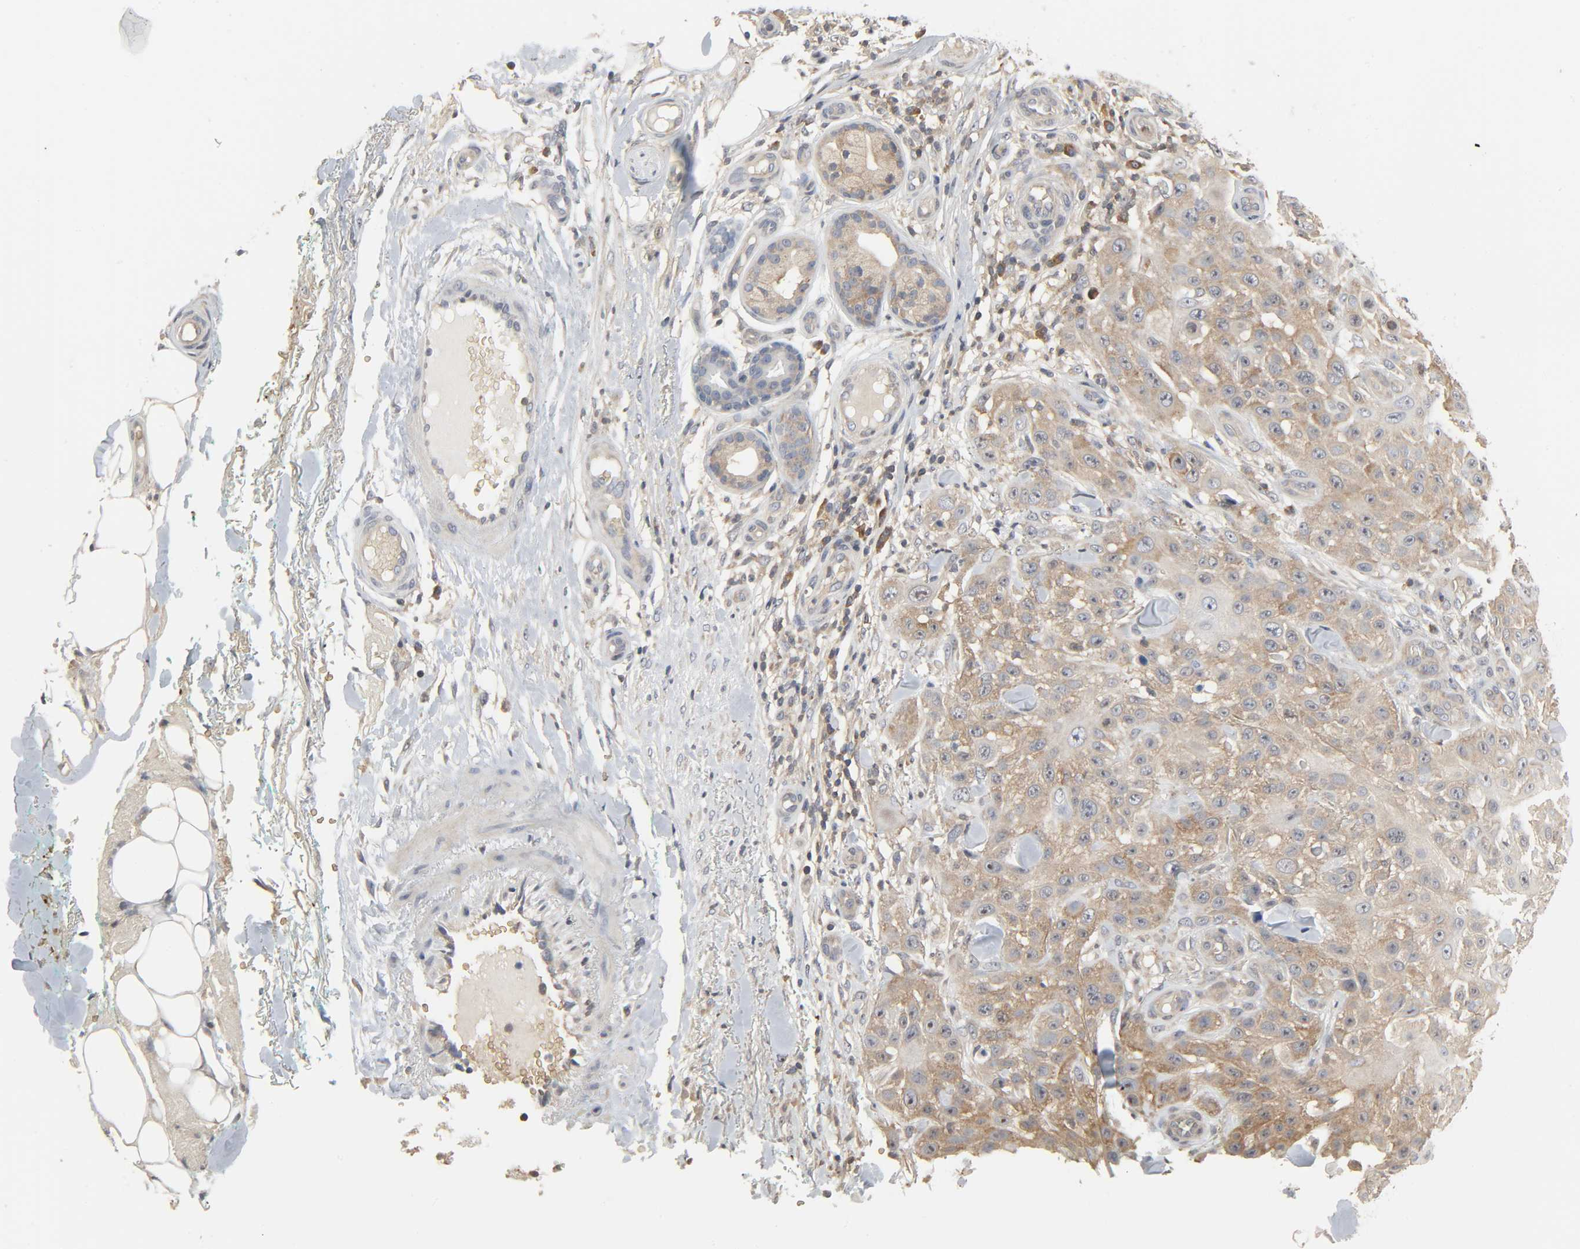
{"staining": {"intensity": "moderate", "quantity": ">75%", "location": "cytoplasmic/membranous,nuclear"}, "tissue": "skin cancer", "cell_type": "Tumor cells", "image_type": "cancer", "snomed": [{"axis": "morphology", "description": "Squamous cell carcinoma, NOS"}, {"axis": "topography", "description": "Skin"}], "caption": "Immunohistochemistry (IHC) of human squamous cell carcinoma (skin) exhibits medium levels of moderate cytoplasmic/membranous and nuclear staining in approximately >75% of tumor cells.", "gene": "PLEKHA2", "patient": {"sex": "female", "age": 42}}